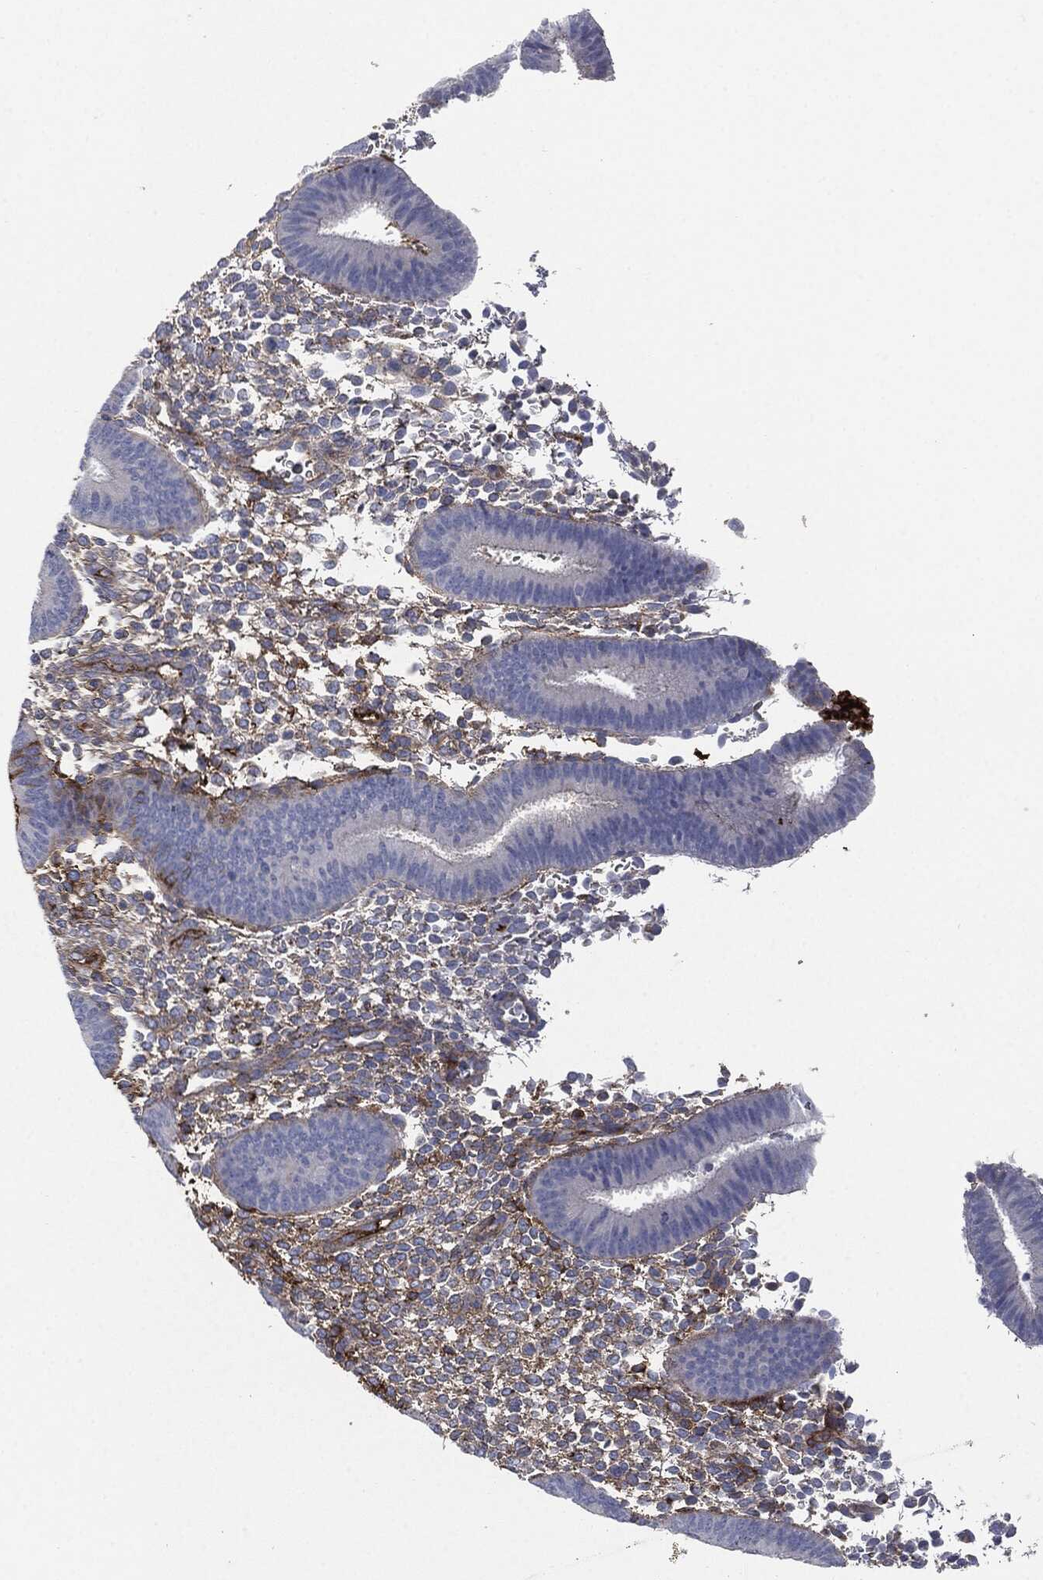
{"staining": {"intensity": "moderate", "quantity": "25%-75%", "location": "cytoplasmic/membranous"}, "tissue": "endometrium", "cell_type": "Cells in endometrial stroma", "image_type": "normal", "snomed": [{"axis": "morphology", "description": "Normal tissue, NOS"}, {"axis": "topography", "description": "Endometrium"}], "caption": "Endometrium stained with immunohistochemistry exhibits moderate cytoplasmic/membranous expression in approximately 25%-75% of cells in endometrial stroma. (Stains: DAB in brown, nuclei in blue, Microscopy: brightfield microscopy at high magnification).", "gene": "APOB", "patient": {"sex": "female", "age": 39}}